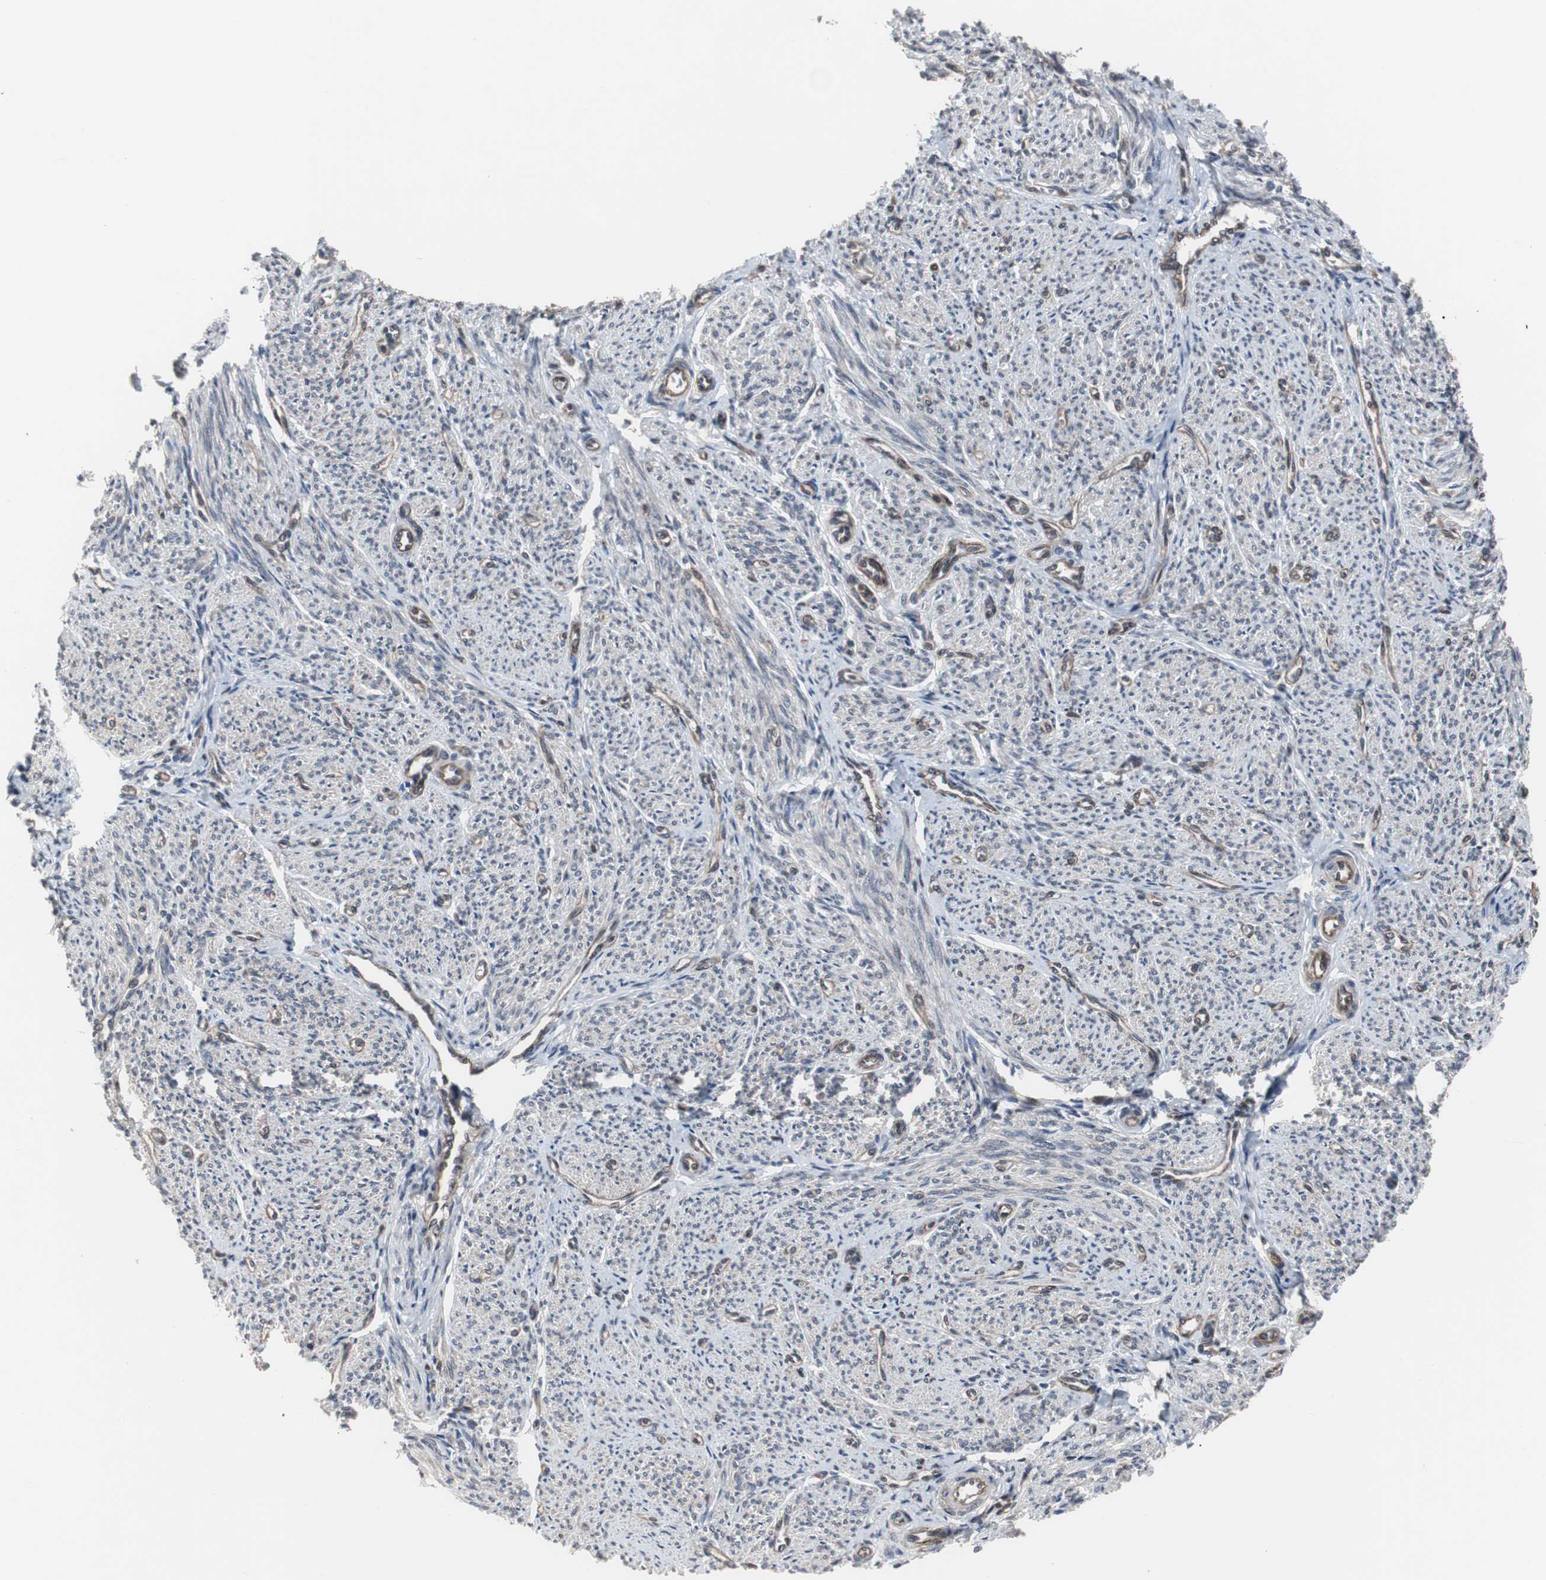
{"staining": {"intensity": "moderate", "quantity": "25%-75%", "location": "nuclear"}, "tissue": "smooth muscle", "cell_type": "Smooth muscle cells", "image_type": "normal", "snomed": [{"axis": "morphology", "description": "Normal tissue, NOS"}, {"axis": "topography", "description": "Smooth muscle"}], "caption": "Smooth muscle cells reveal medium levels of moderate nuclear staining in about 25%-75% of cells in benign human smooth muscle.", "gene": "GTF2F2", "patient": {"sex": "female", "age": 65}}